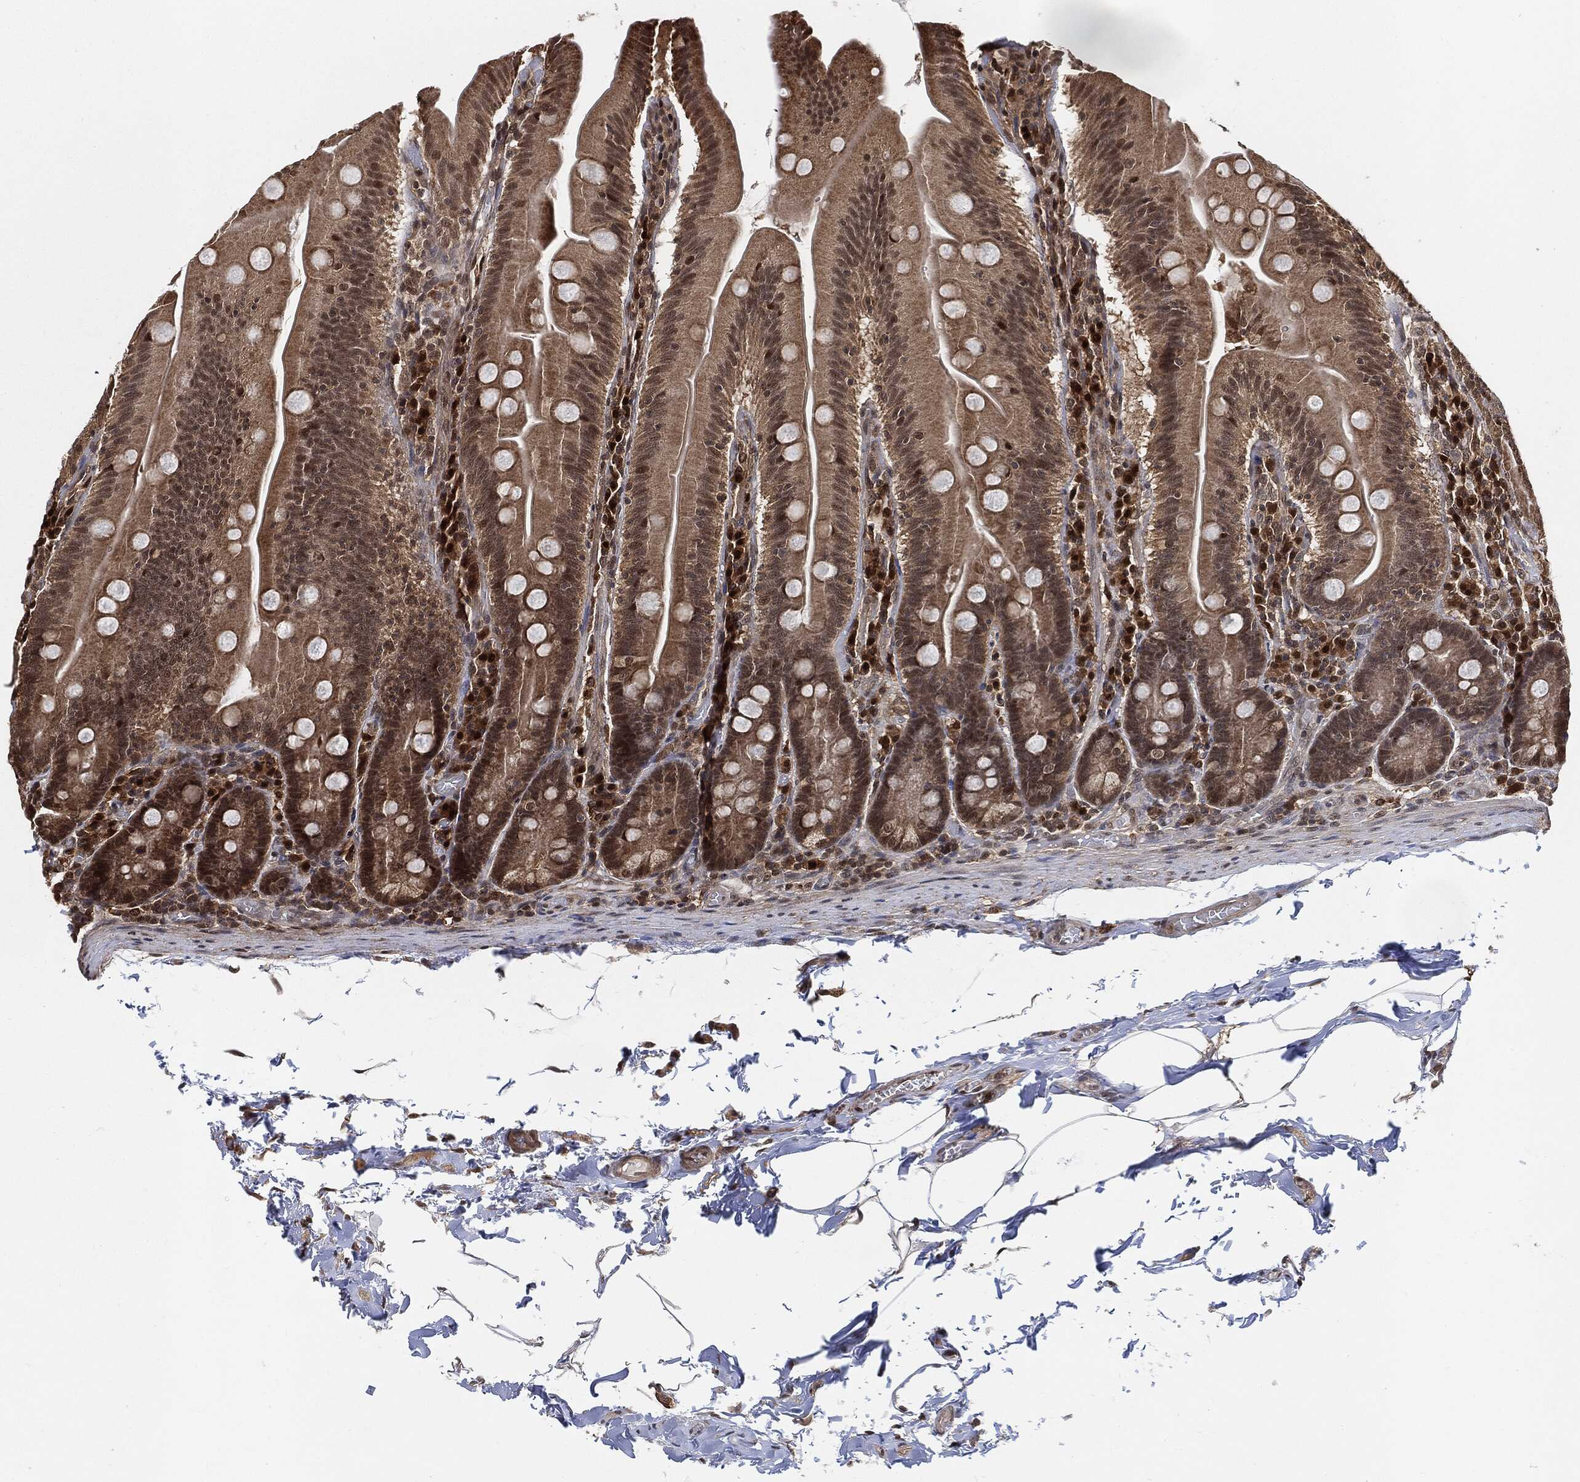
{"staining": {"intensity": "moderate", "quantity": ">75%", "location": "cytoplasmic/membranous,nuclear"}, "tissue": "small intestine", "cell_type": "Glandular cells", "image_type": "normal", "snomed": [{"axis": "morphology", "description": "Normal tissue, NOS"}, {"axis": "topography", "description": "Small intestine"}], "caption": "Protein staining reveals moderate cytoplasmic/membranous,nuclear expression in about >75% of glandular cells in unremarkable small intestine.", "gene": "CUTA", "patient": {"sex": "male", "age": 37}}